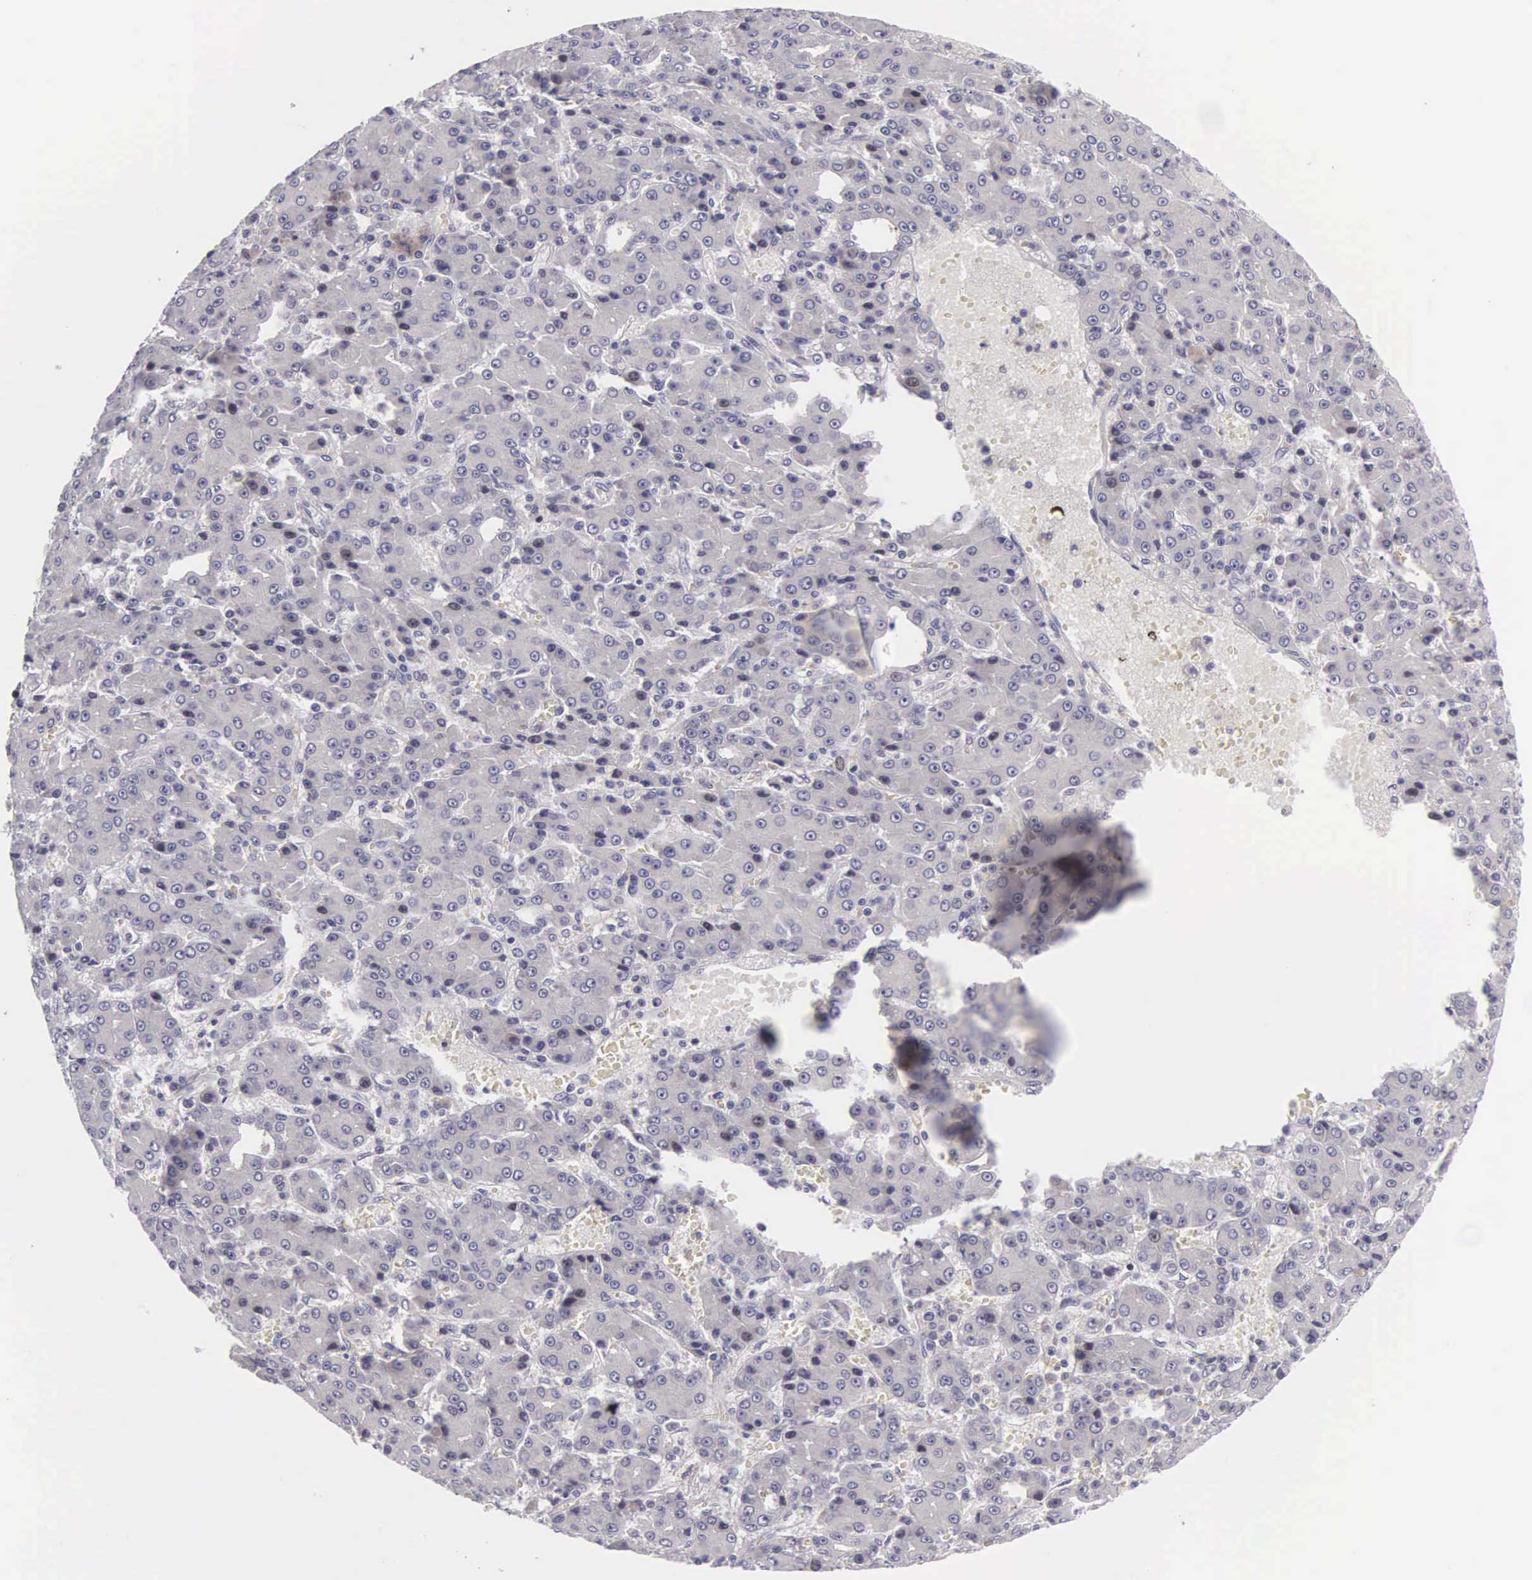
{"staining": {"intensity": "negative", "quantity": "none", "location": "none"}, "tissue": "liver cancer", "cell_type": "Tumor cells", "image_type": "cancer", "snomed": [{"axis": "morphology", "description": "Carcinoma, Hepatocellular, NOS"}, {"axis": "topography", "description": "Liver"}], "caption": "Liver cancer (hepatocellular carcinoma) stained for a protein using IHC displays no positivity tumor cells.", "gene": "EMID1", "patient": {"sex": "male", "age": 69}}